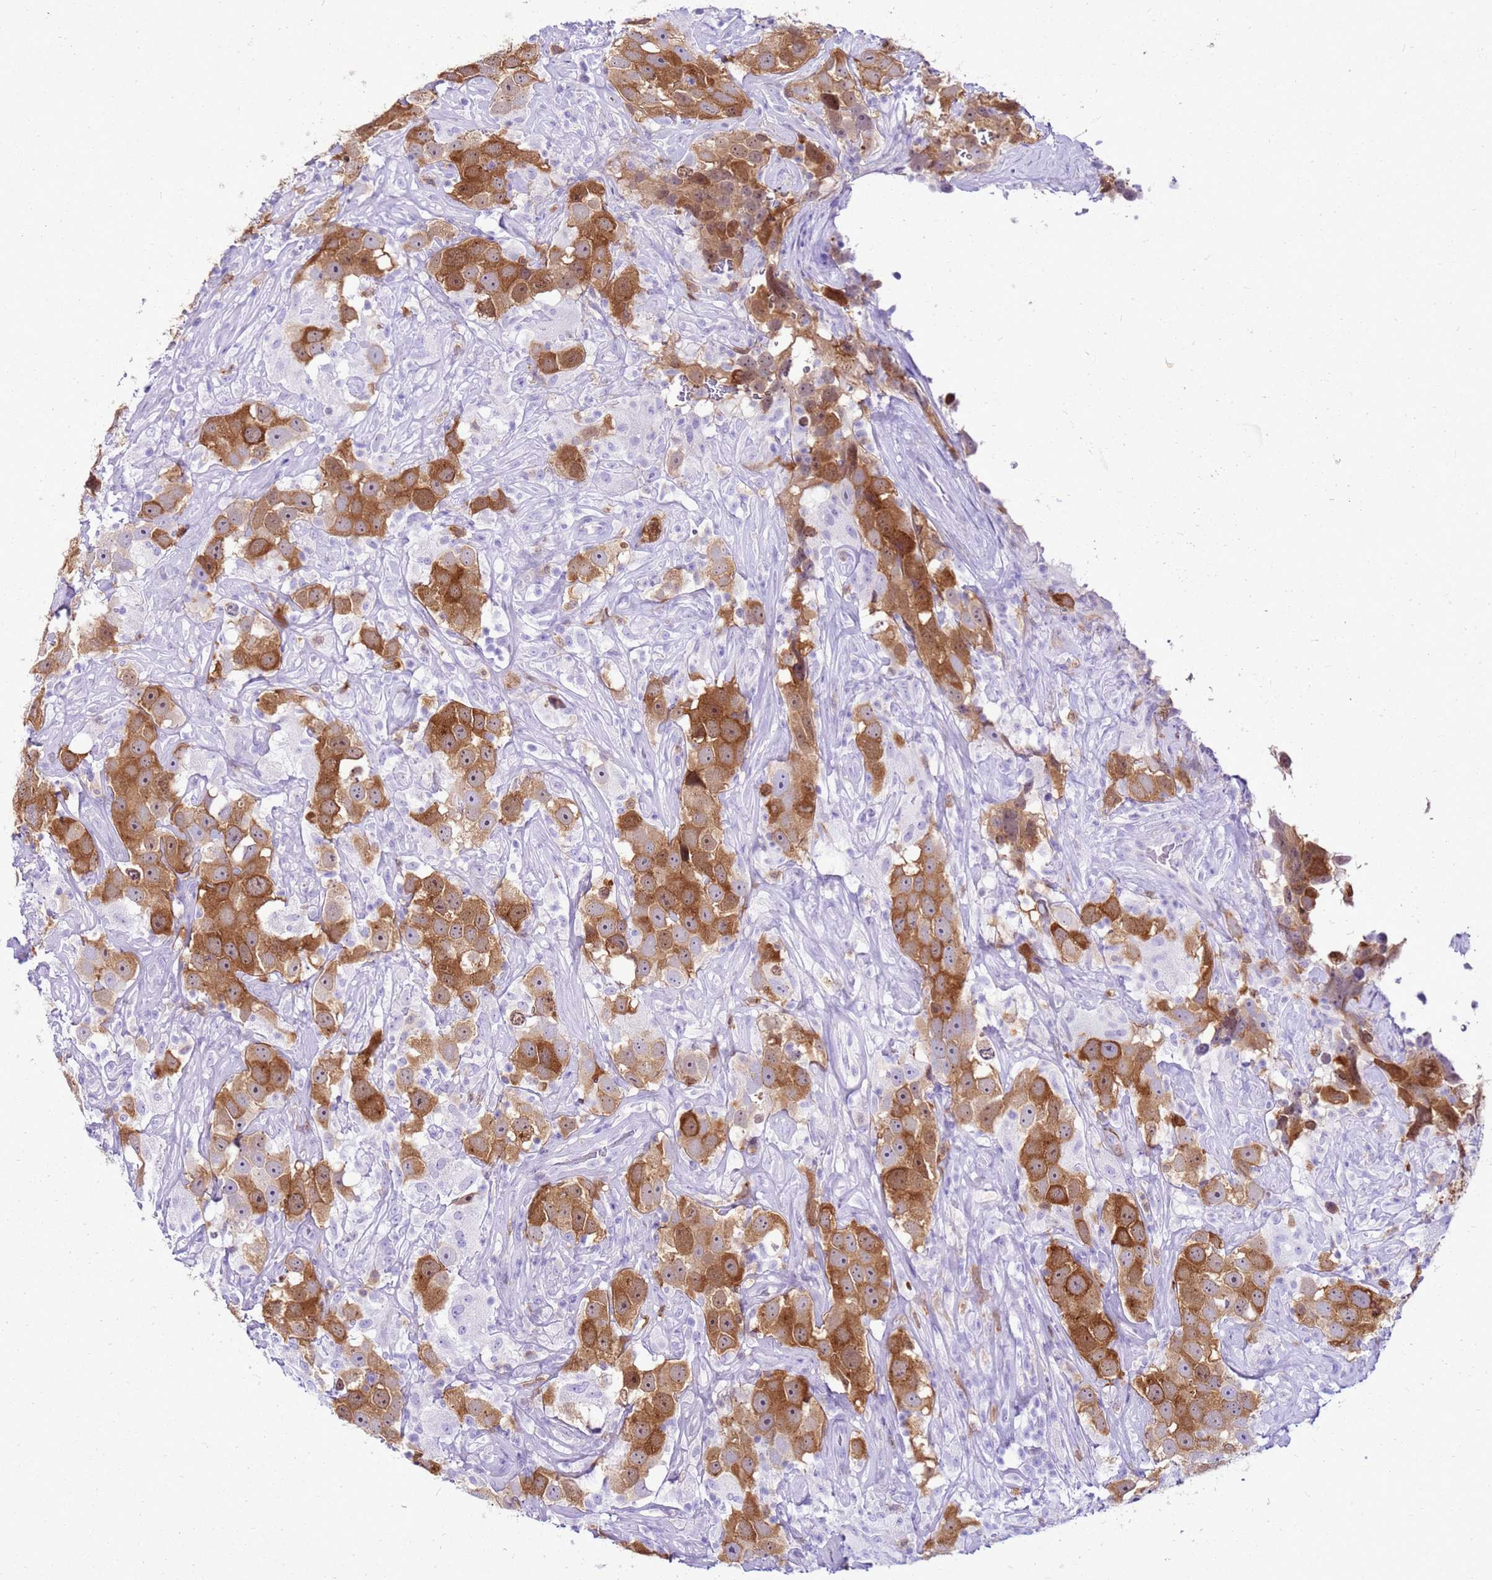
{"staining": {"intensity": "strong", "quantity": ">75%", "location": "cytoplasmic/membranous"}, "tissue": "testis cancer", "cell_type": "Tumor cells", "image_type": "cancer", "snomed": [{"axis": "morphology", "description": "Seminoma, NOS"}, {"axis": "topography", "description": "Testis"}], "caption": "This photomicrograph shows seminoma (testis) stained with immunohistochemistry to label a protein in brown. The cytoplasmic/membranous of tumor cells show strong positivity for the protein. Nuclei are counter-stained blue.", "gene": "SPC25", "patient": {"sex": "male", "age": 49}}